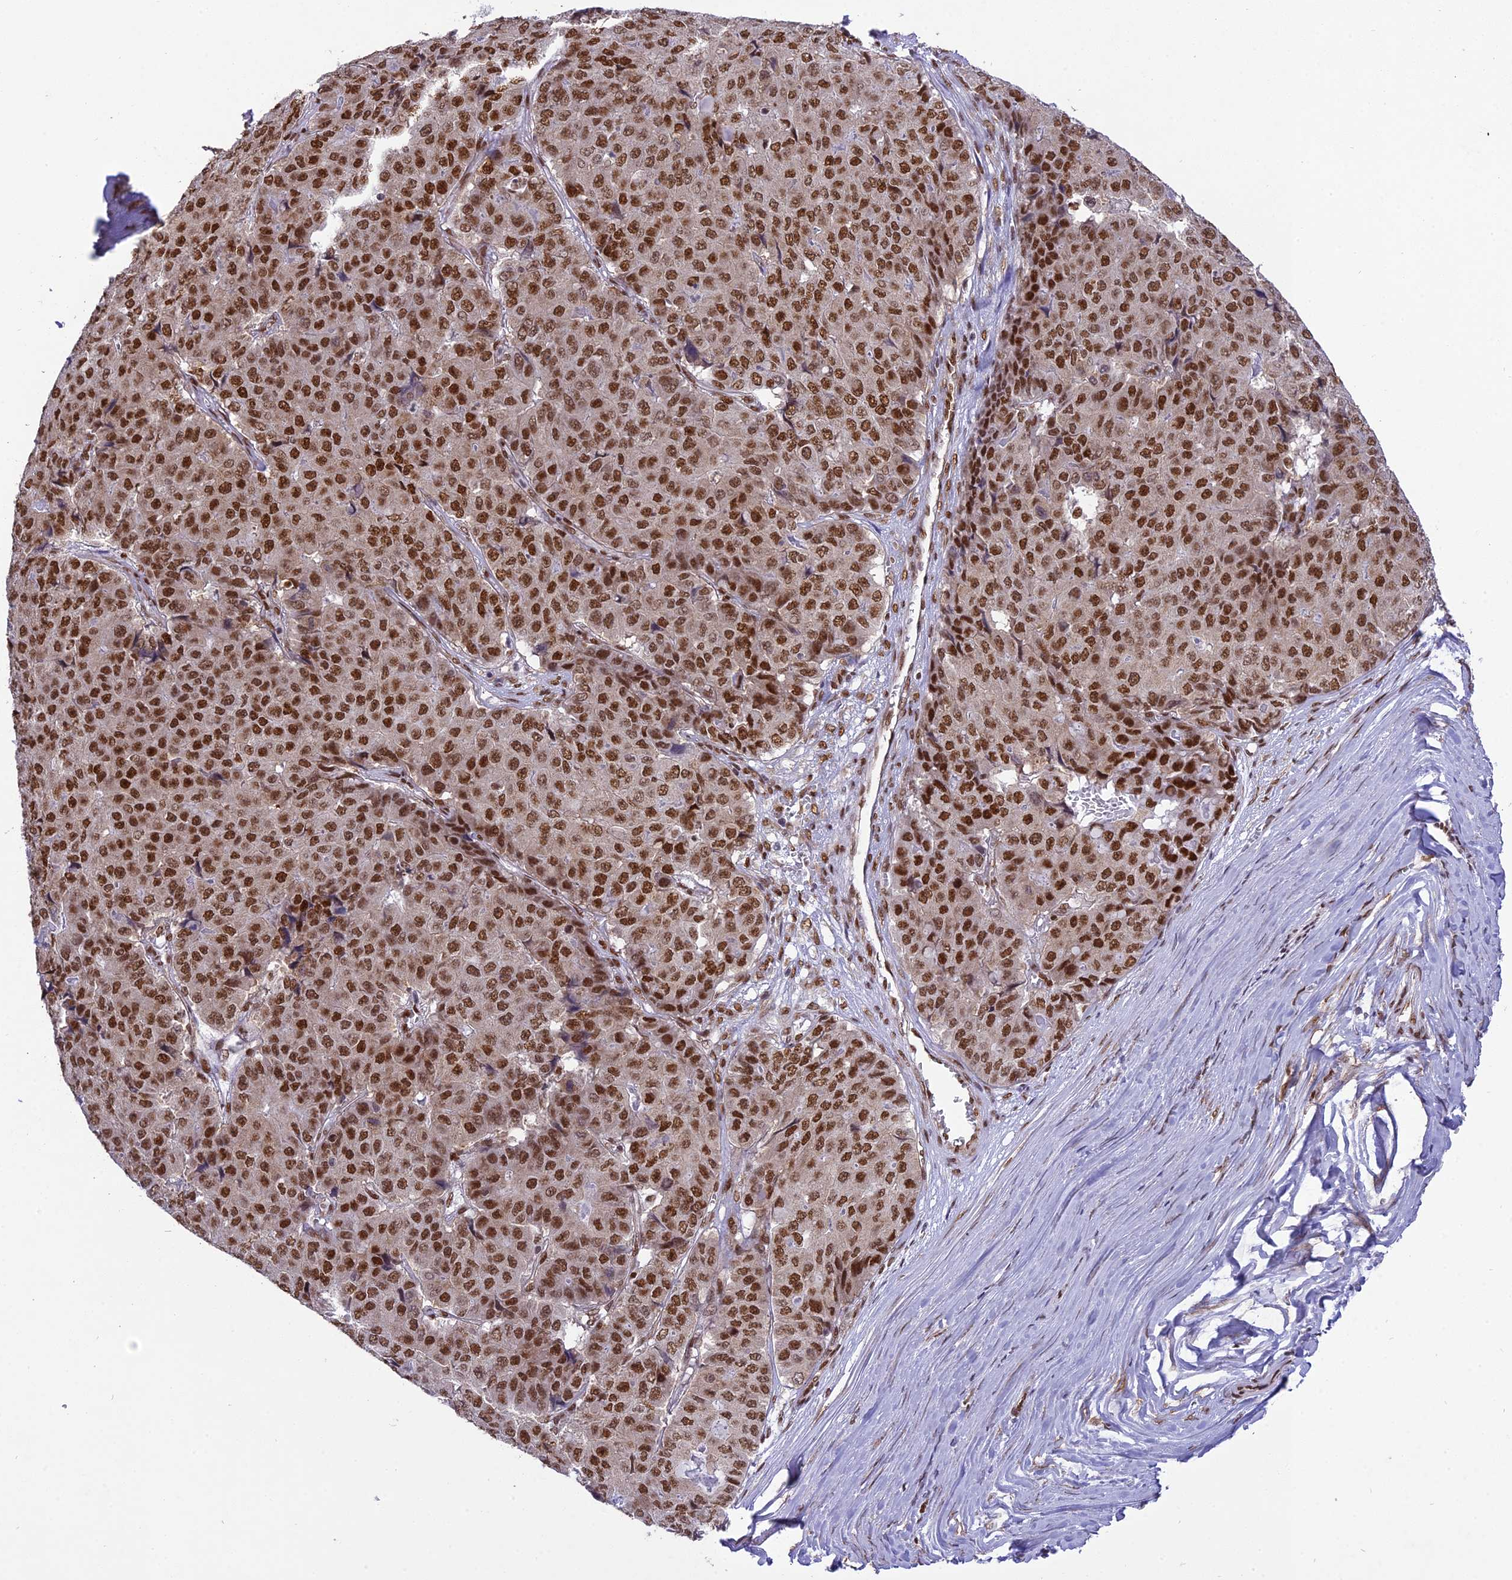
{"staining": {"intensity": "strong", "quantity": ">75%", "location": "nuclear"}, "tissue": "pancreatic cancer", "cell_type": "Tumor cells", "image_type": "cancer", "snomed": [{"axis": "morphology", "description": "Adenocarcinoma, NOS"}, {"axis": "topography", "description": "Pancreas"}], "caption": "A brown stain highlights strong nuclear positivity of a protein in human pancreatic adenocarcinoma tumor cells.", "gene": "DDX1", "patient": {"sex": "male", "age": 50}}